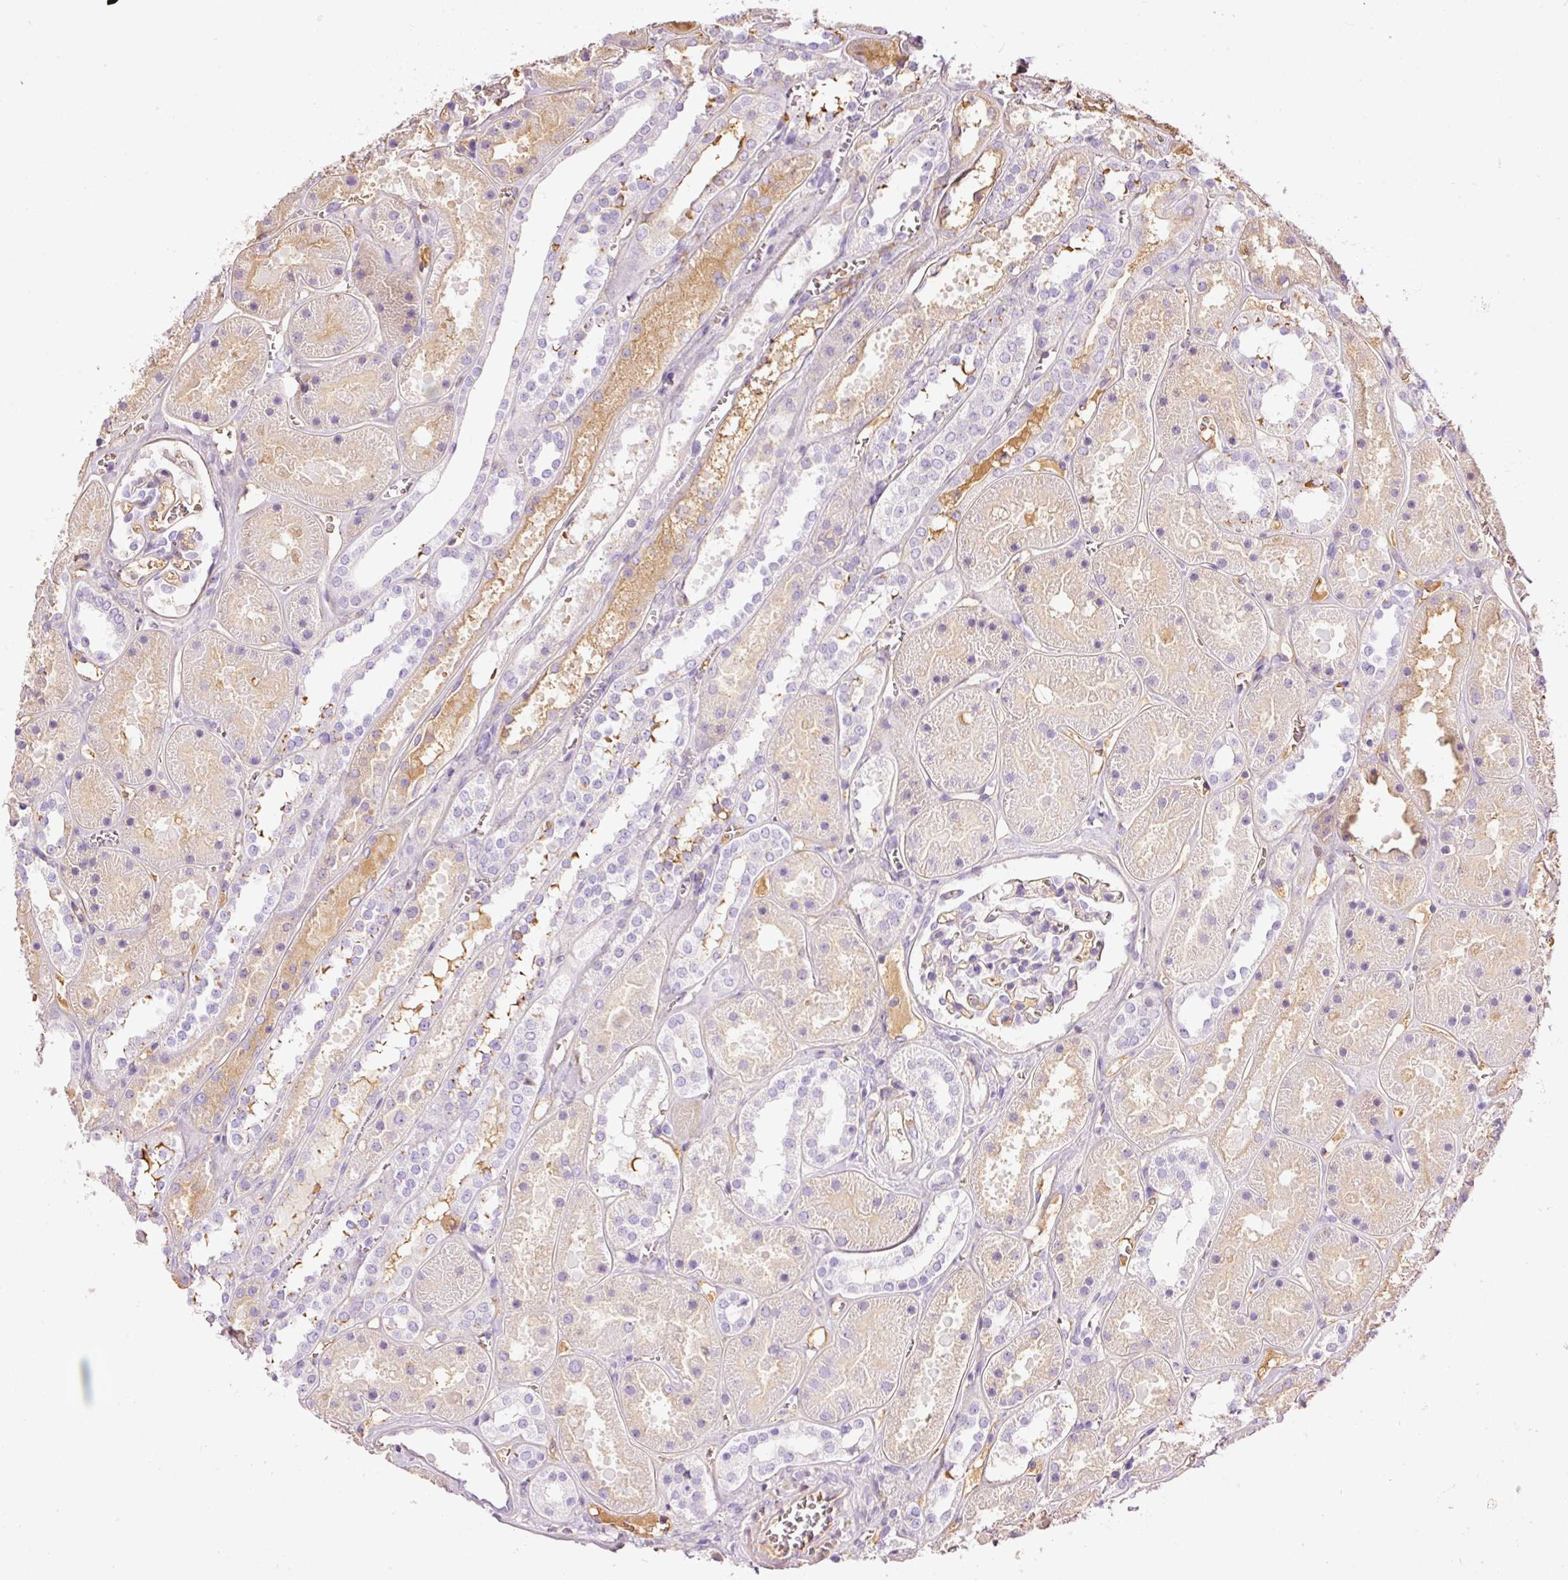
{"staining": {"intensity": "negative", "quantity": "none", "location": "none"}, "tissue": "kidney", "cell_type": "Cells in glomeruli", "image_type": "normal", "snomed": [{"axis": "morphology", "description": "Normal tissue, NOS"}, {"axis": "topography", "description": "Kidney"}], "caption": "IHC histopathology image of unremarkable human kidney stained for a protein (brown), which demonstrates no staining in cells in glomeruli.", "gene": "PRPF38B", "patient": {"sex": "female", "age": 41}}